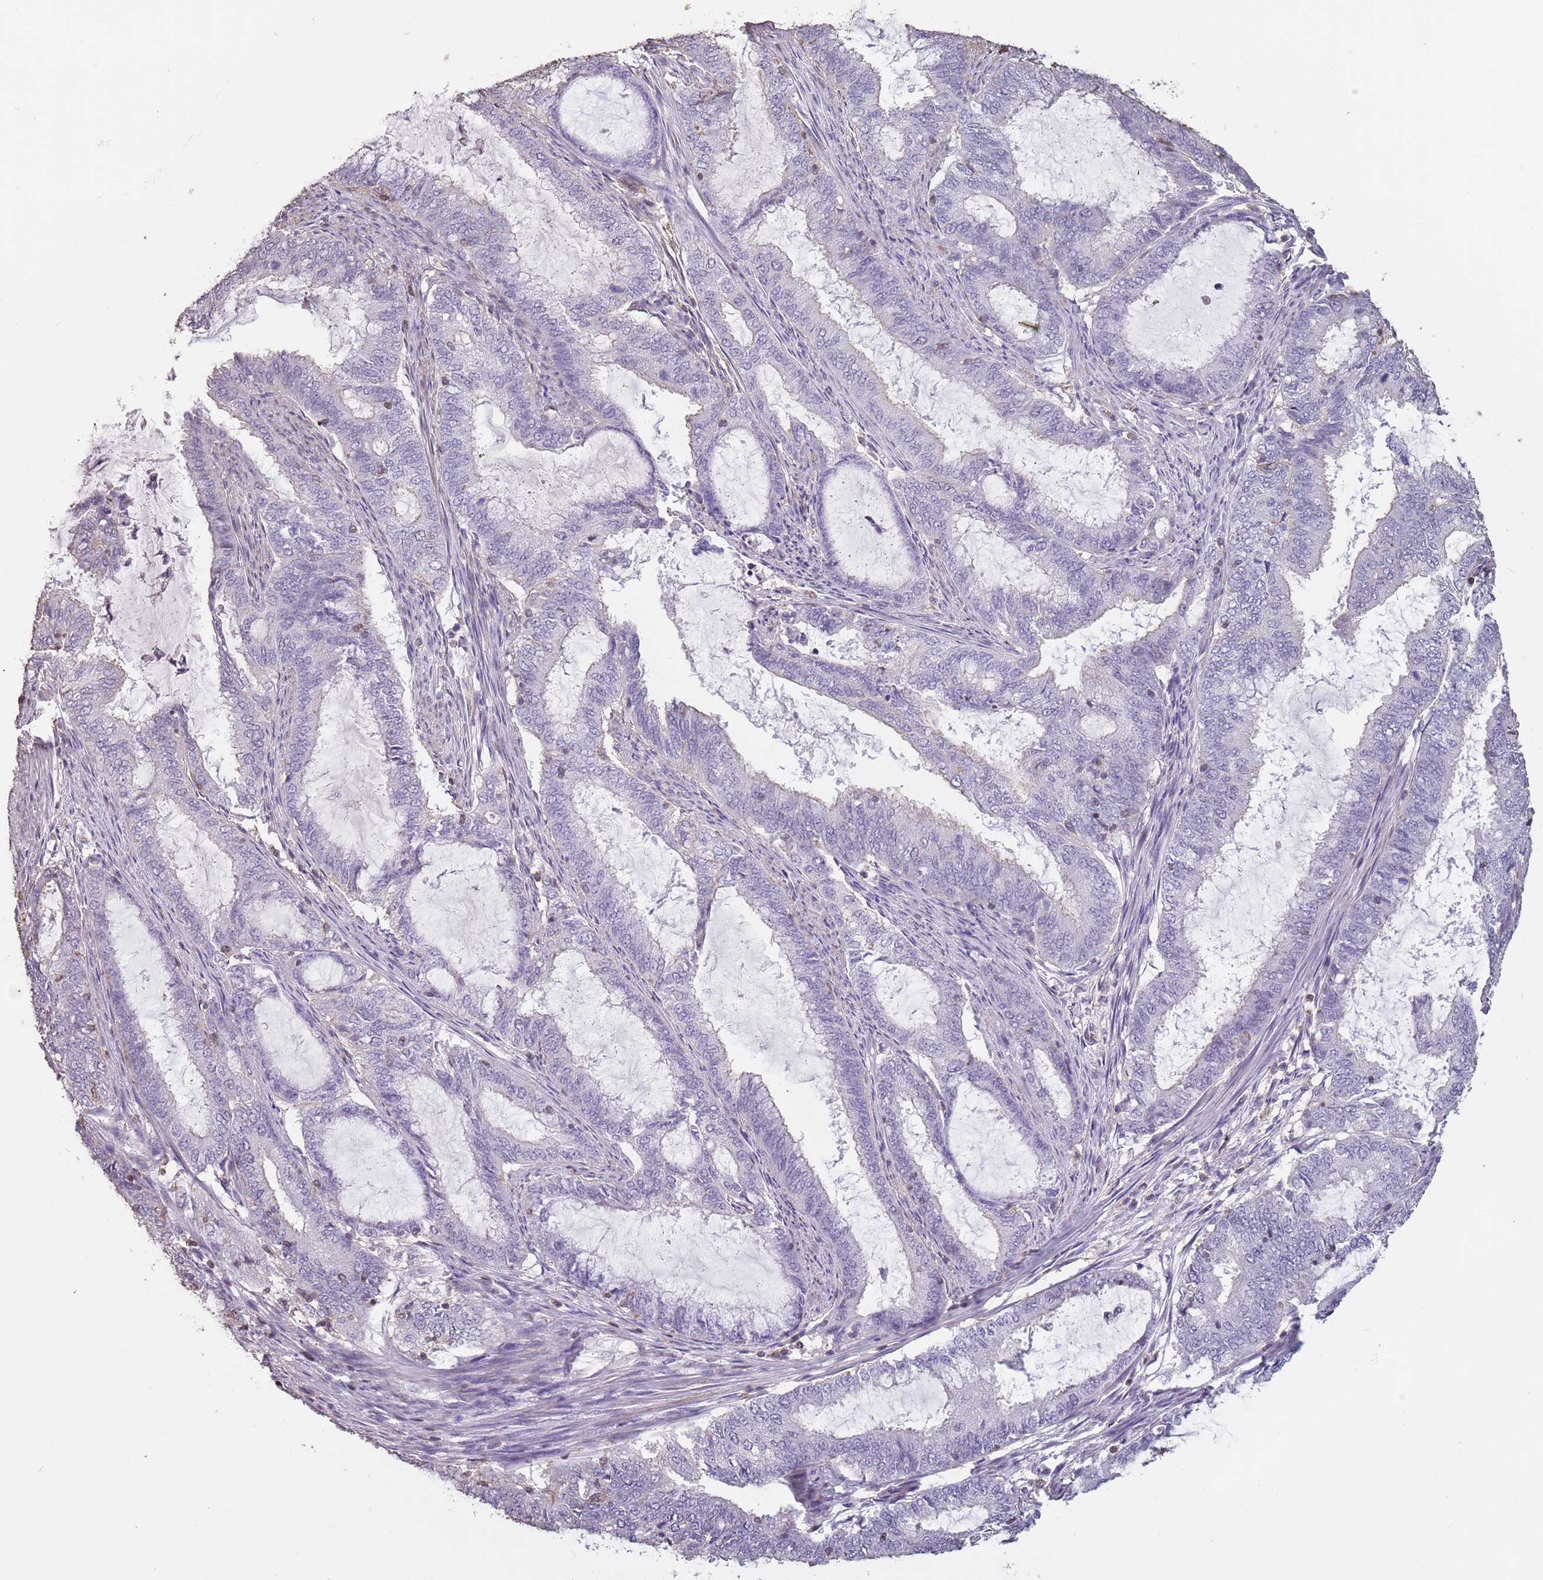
{"staining": {"intensity": "negative", "quantity": "none", "location": "none"}, "tissue": "endometrial cancer", "cell_type": "Tumor cells", "image_type": "cancer", "snomed": [{"axis": "morphology", "description": "Adenocarcinoma, NOS"}, {"axis": "topography", "description": "Endometrium"}], "caption": "Endometrial cancer stained for a protein using immunohistochemistry (IHC) displays no positivity tumor cells.", "gene": "SUN5", "patient": {"sex": "female", "age": 51}}